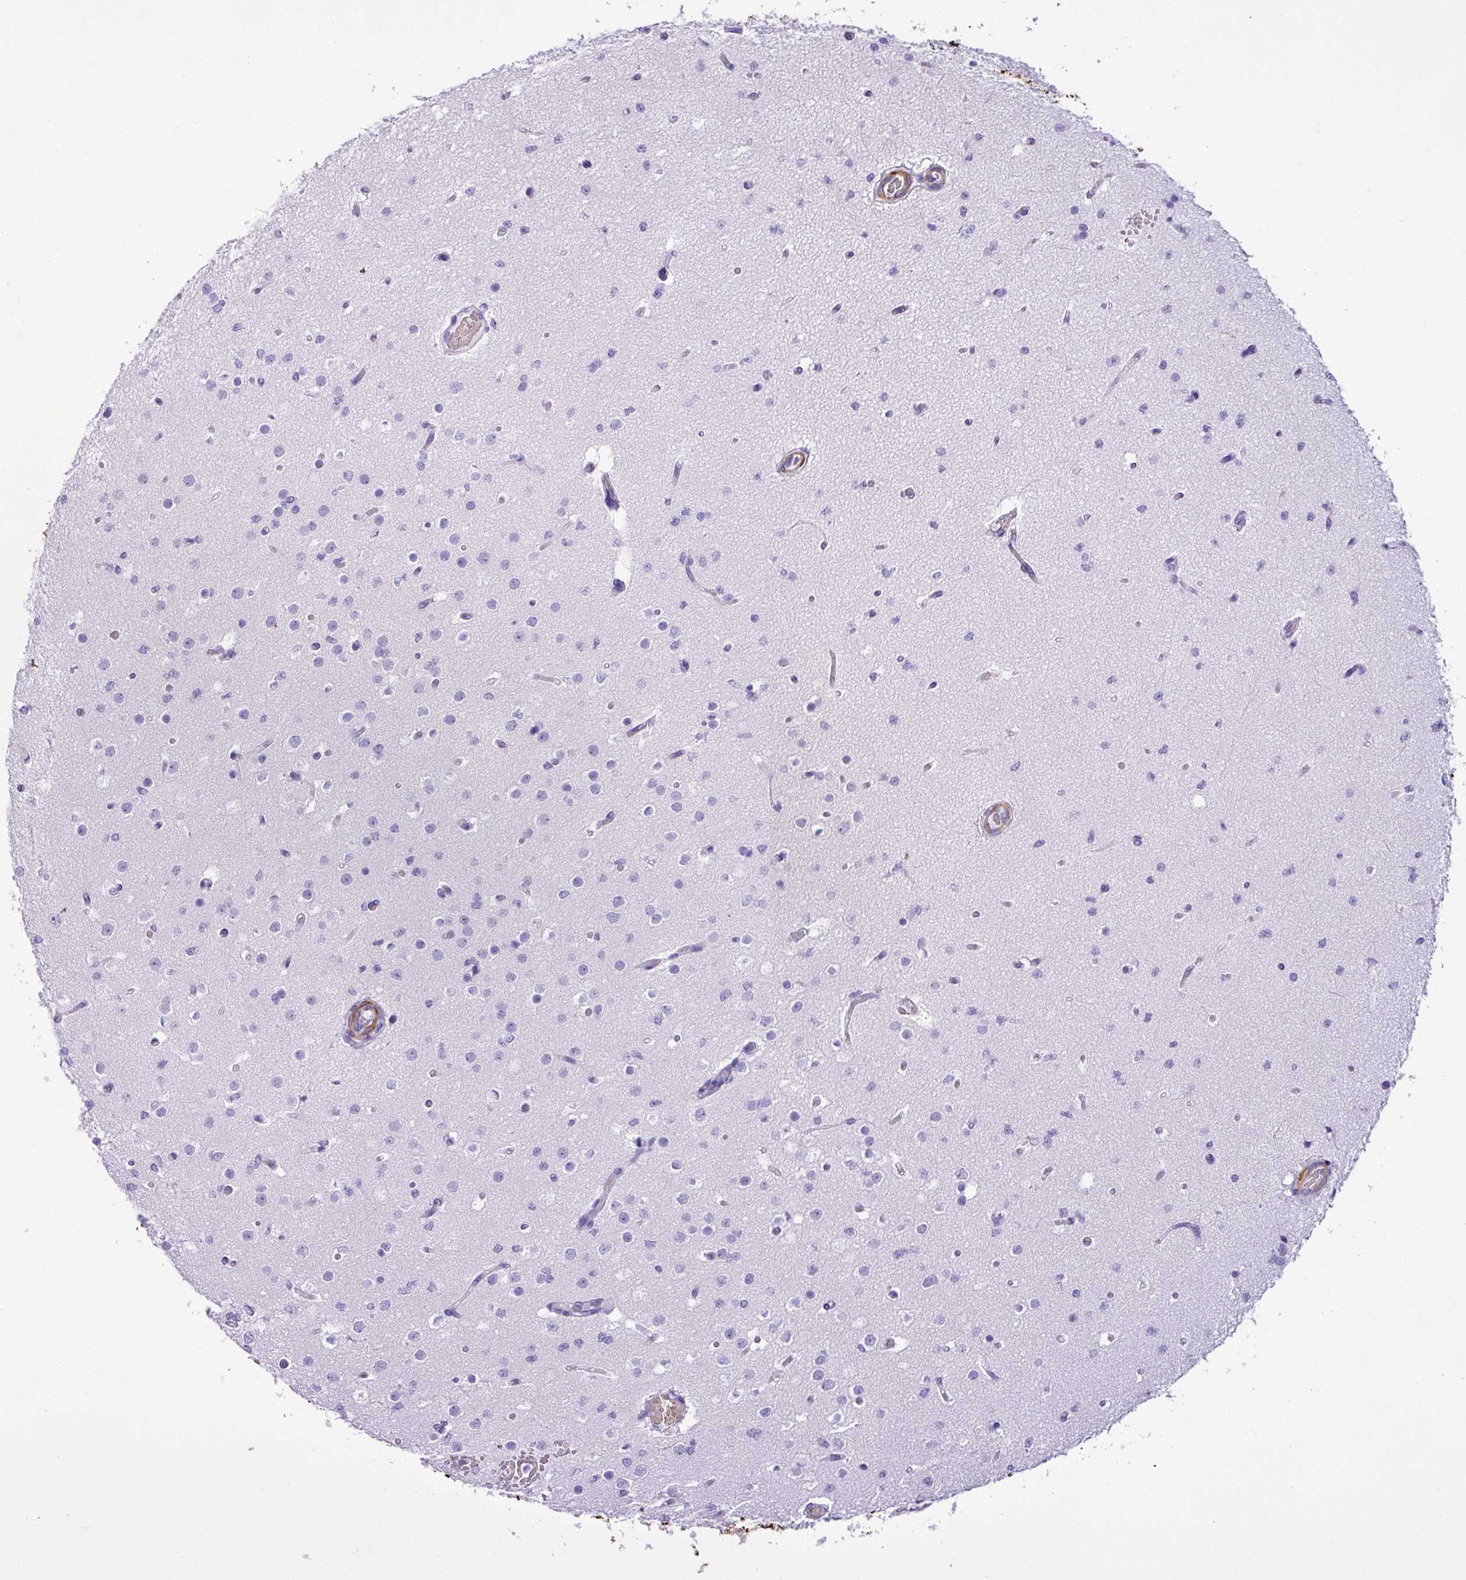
{"staining": {"intensity": "negative", "quantity": "none", "location": "none"}, "tissue": "cerebral cortex", "cell_type": "Endothelial cells", "image_type": "normal", "snomed": [{"axis": "morphology", "description": "Normal tissue, NOS"}, {"axis": "morphology", "description": "Inflammation, NOS"}, {"axis": "topography", "description": "Cerebral cortex"}], "caption": "This is an IHC micrograph of unremarkable cerebral cortex. There is no staining in endothelial cells.", "gene": "ZSCAN5A", "patient": {"sex": "male", "age": 6}}